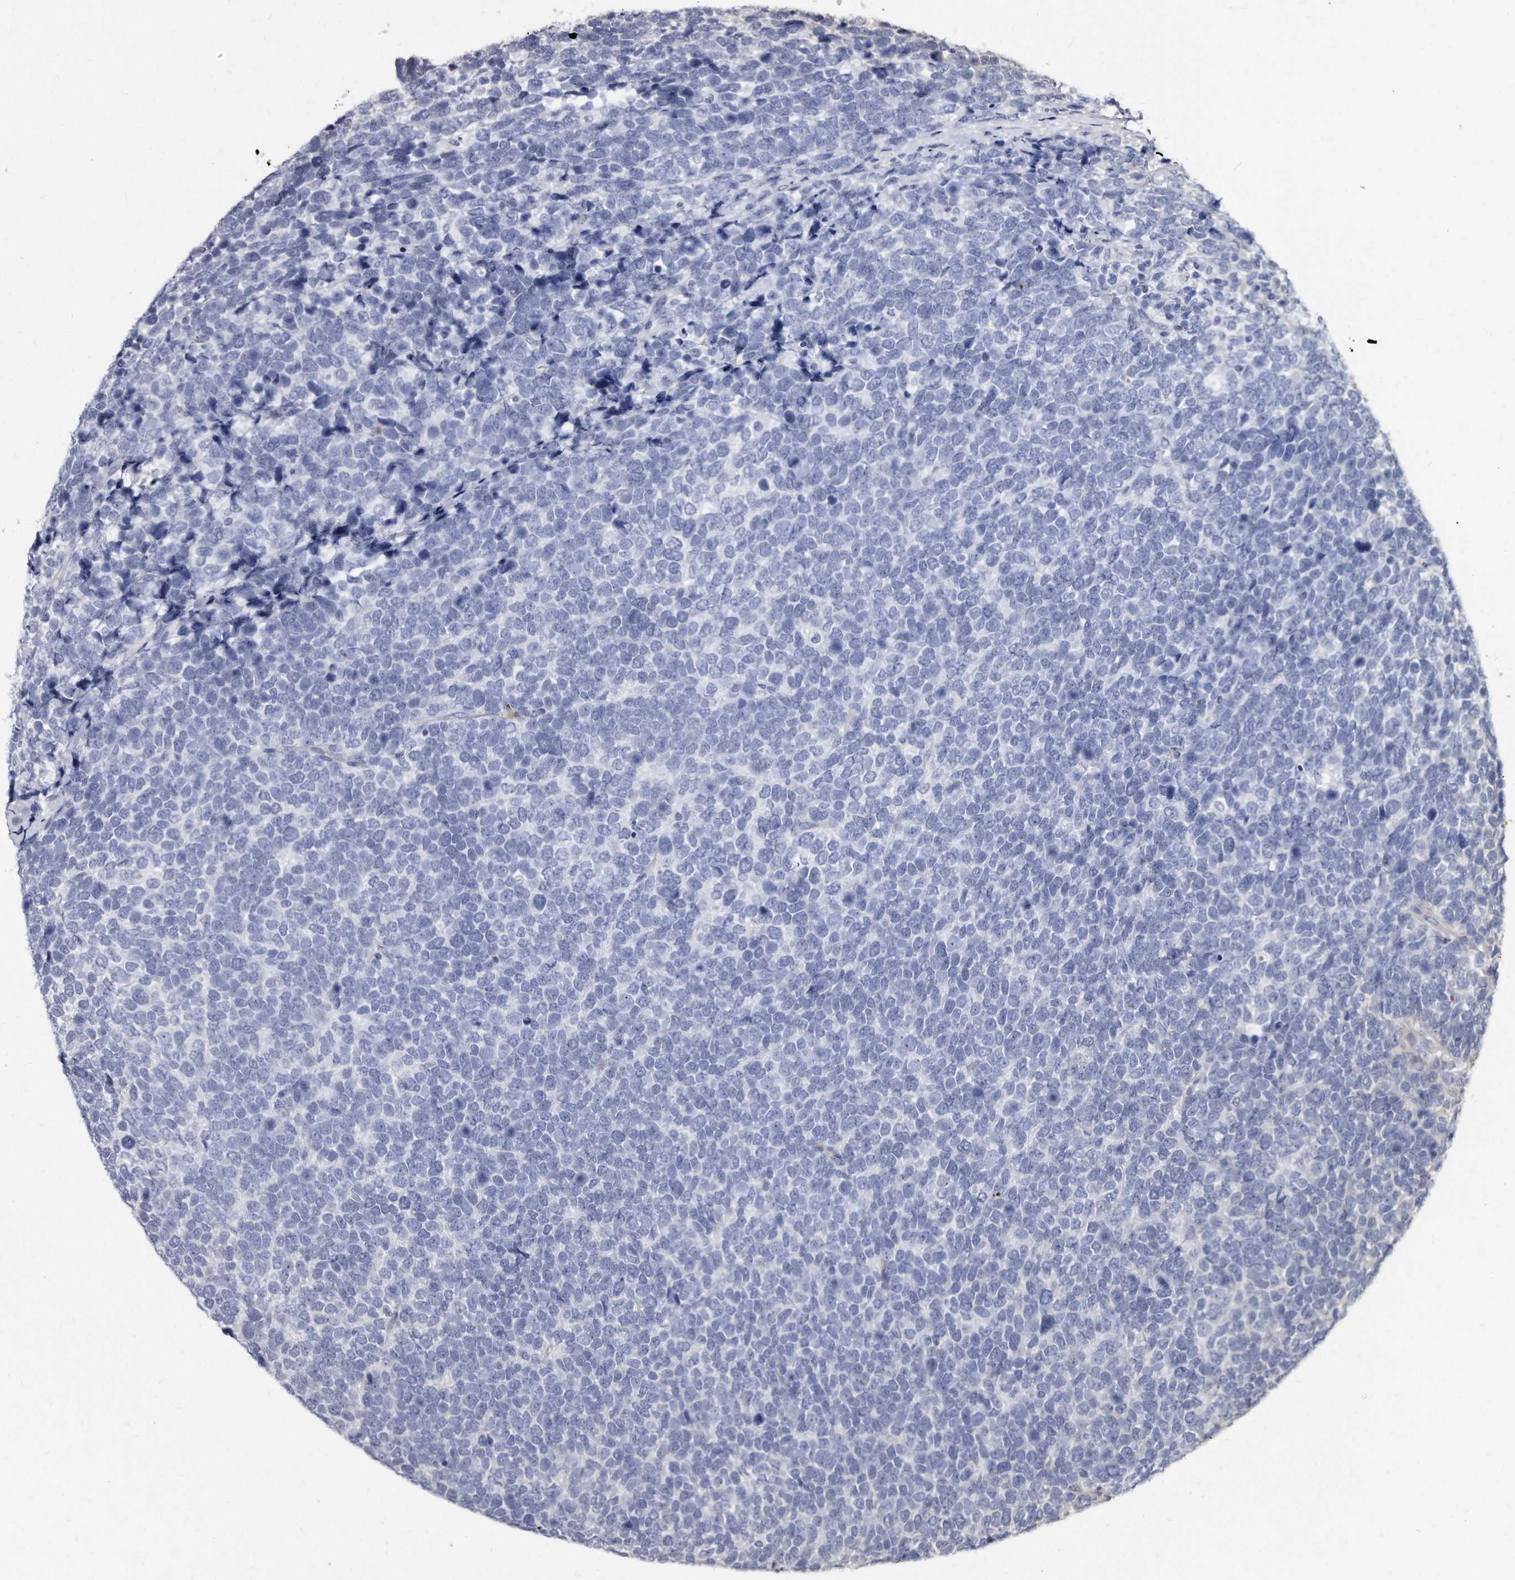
{"staining": {"intensity": "negative", "quantity": "none", "location": "none"}, "tissue": "urothelial cancer", "cell_type": "Tumor cells", "image_type": "cancer", "snomed": [{"axis": "morphology", "description": "Urothelial carcinoma, High grade"}, {"axis": "topography", "description": "Urinary bladder"}], "caption": "IHC of urothelial cancer shows no expression in tumor cells.", "gene": "KLHDC3", "patient": {"sex": "female", "age": 82}}